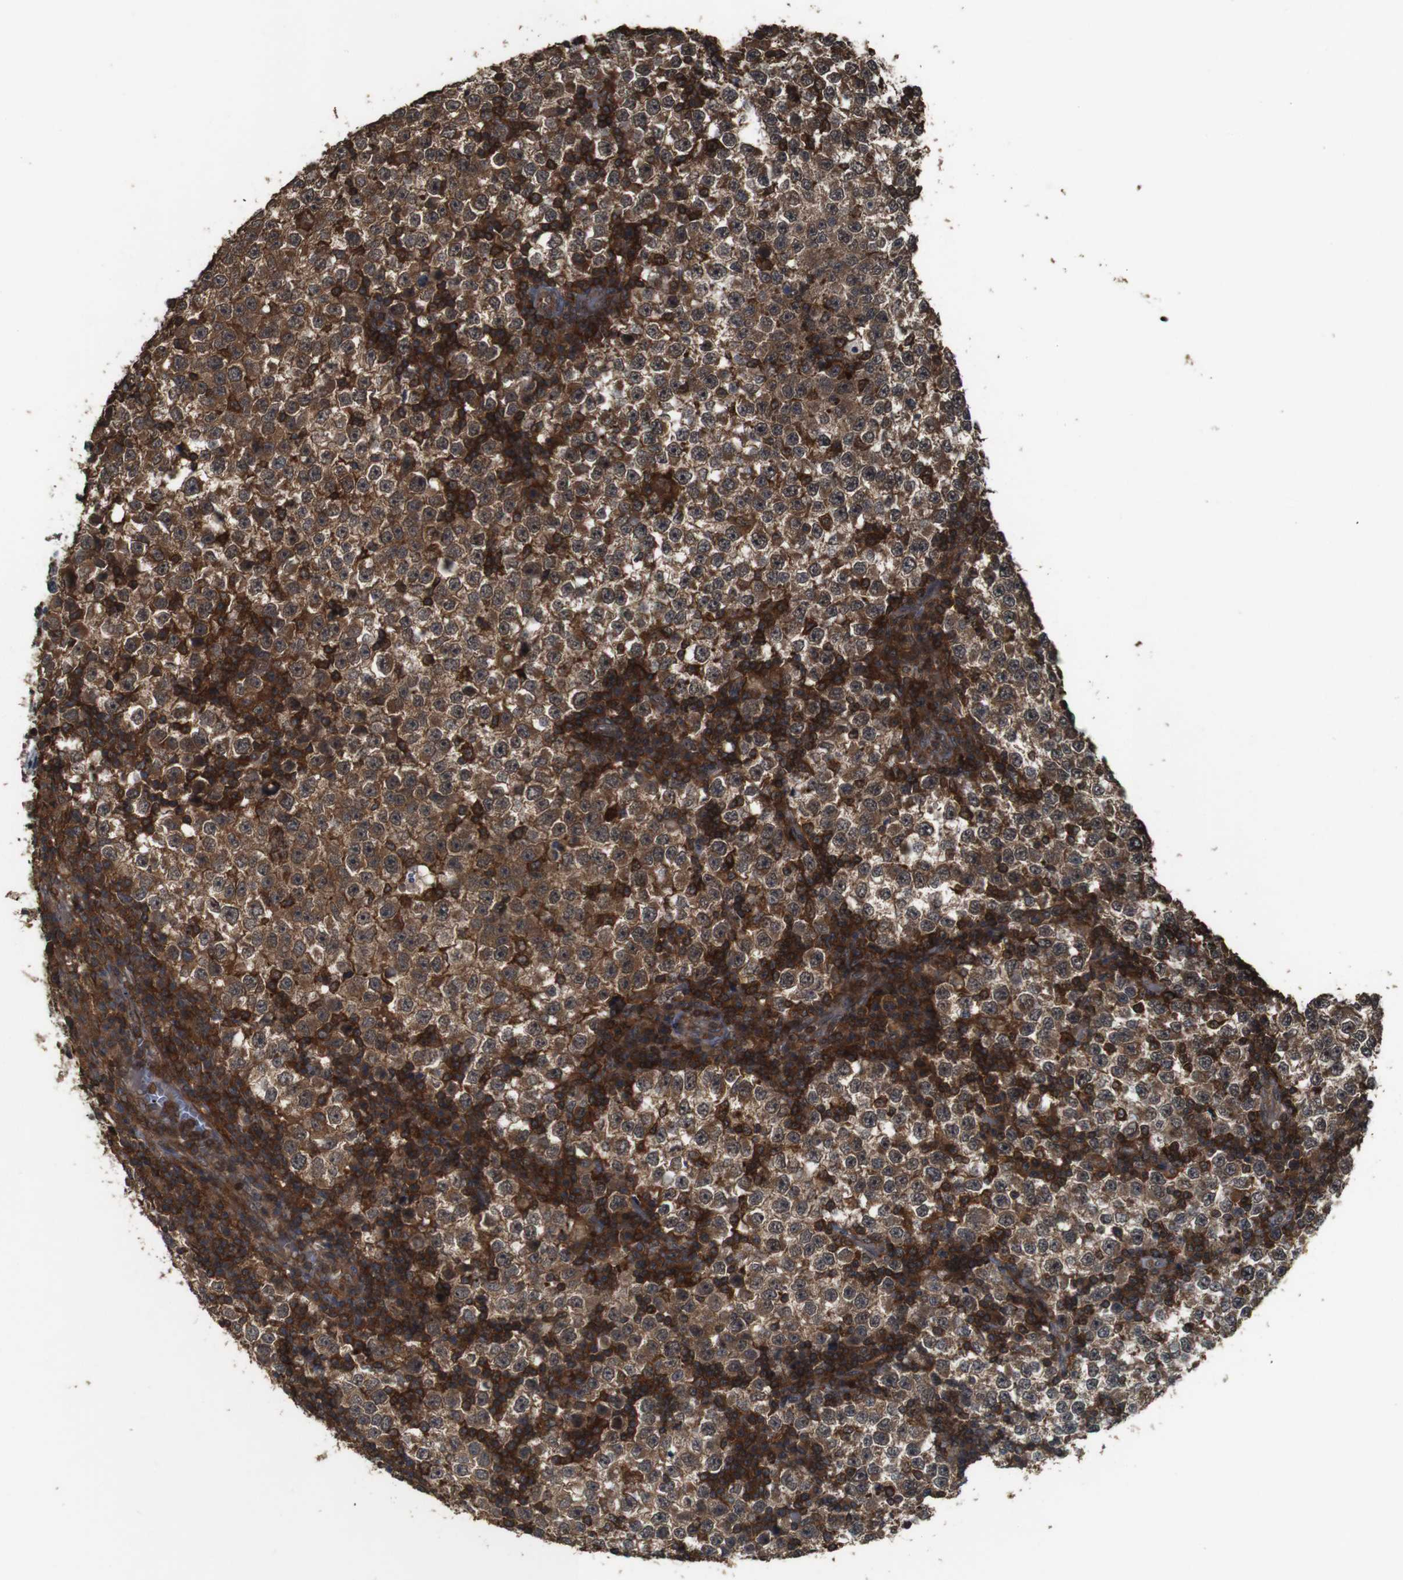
{"staining": {"intensity": "moderate", "quantity": ">75%", "location": "cytoplasmic/membranous"}, "tissue": "testis cancer", "cell_type": "Tumor cells", "image_type": "cancer", "snomed": [{"axis": "morphology", "description": "Seminoma, NOS"}, {"axis": "topography", "description": "Testis"}], "caption": "This image shows IHC staining of testis cancer (seminoma), with medium moderate cytoplasmic/membranous expression in about >75% of tumor cells.", "gene": "BAG4", "patient": {"sex": "male", "age": 65}}